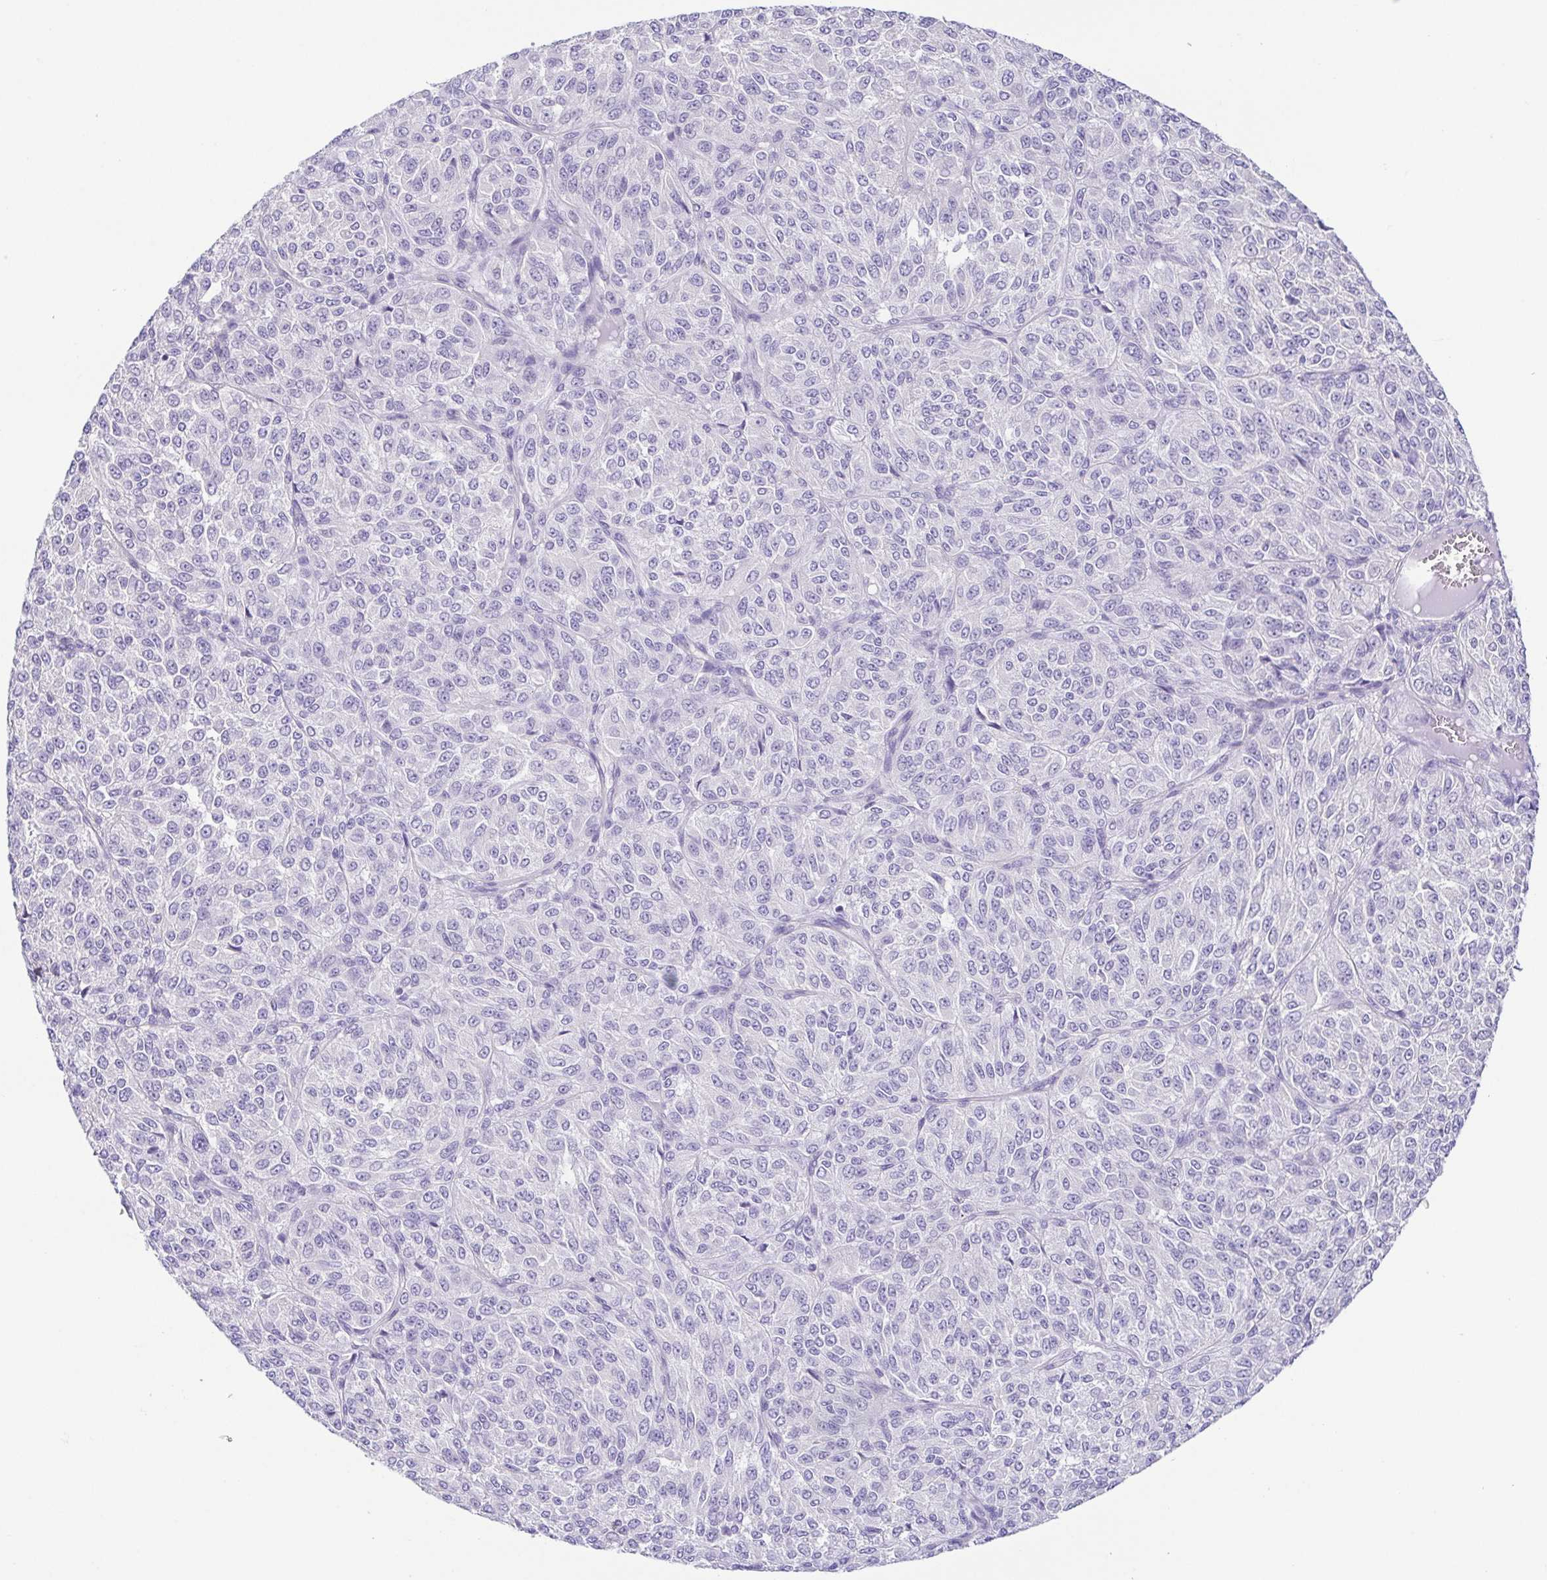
{"staining": {"intensity": "negative", "quantity": "none", "location": "none"}, "tissue": "melanoma", "cell_type": "Tumor cells", "image_type": "cancer", "snomed": [{"axis": "morphology", "description": "Malignant melanoma, Metastatic site"}, {"axis": "topography", "description": "Brain"}], "caption": "Immunohistochemical staining of malignant melanoma (metastatic site) shows no significant staining in tumor cells.", "gene": "EPB42", "patient": {"sex": "female", "age": 56}}